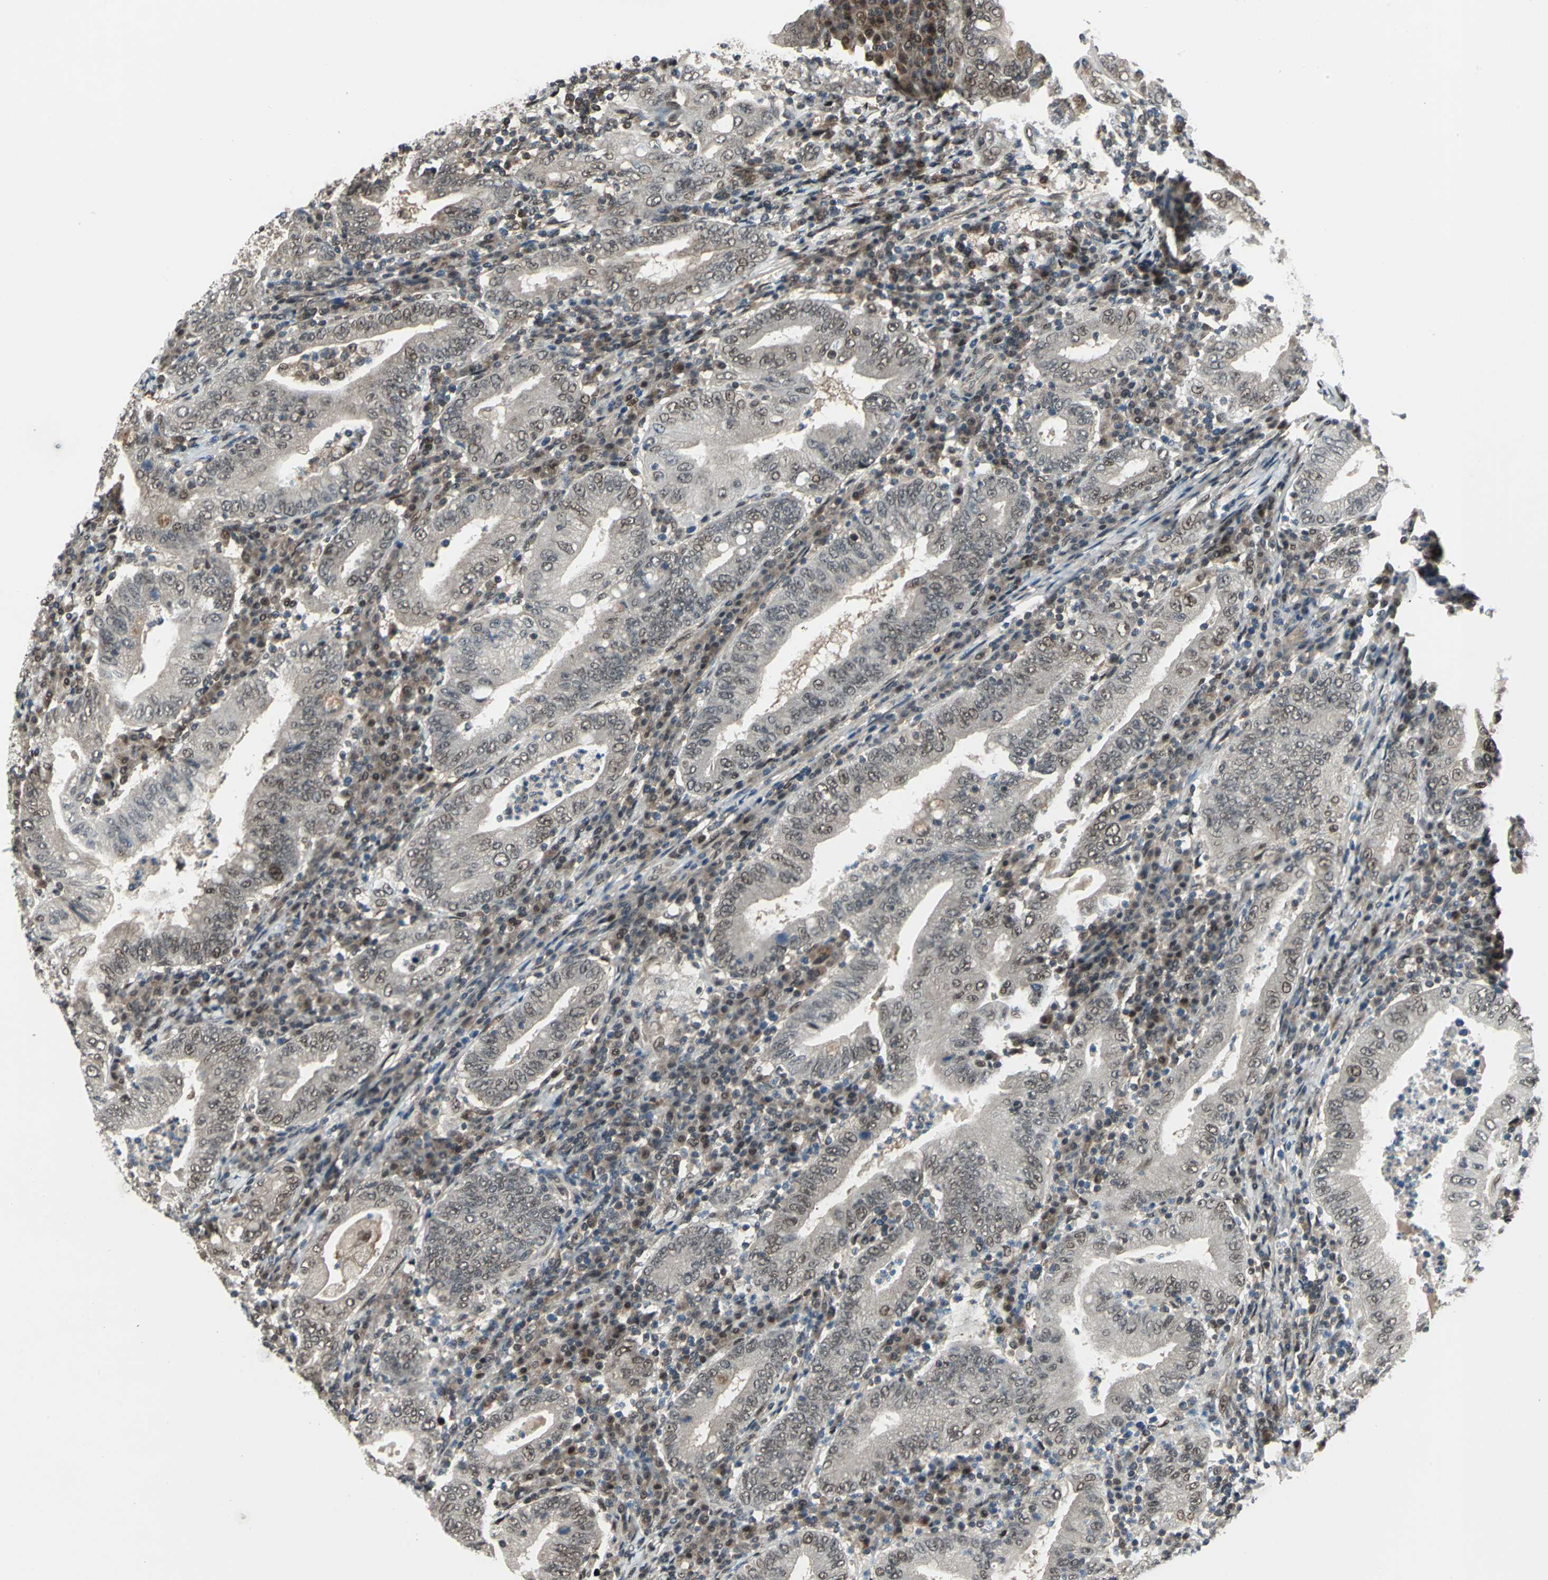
{"staining": {"intensity": "weak", "quantity": "25%-75%", "location": "cytoplasmic/membranous,nuclear"}, "tissue": "stomach cancer", "cell_type": "Tumor cells", "image_type": "cancer", "snomed": [{"axis": "morphology", "description": "Normal tissue, NOS"}, {"axis": "morphology", "description": "Adenocarcinoma, NOS"}, {"axis": "topography", "description": "Esophagus"}, {"axis": "topography", "description": "Stomach, upper"}, {"axis": "topography", "description": "Peripheral nerve tissue"}], "caption": "This photomicrograph demonstrates IHC staining of stomach cancer (adenocarcinoma), with low weak cytoplasmic/membranous and nuclear staining in about 25%-75% of tumor cells.", "gene": "COPS5", "patient": {"sex": "male", "age": 62}}